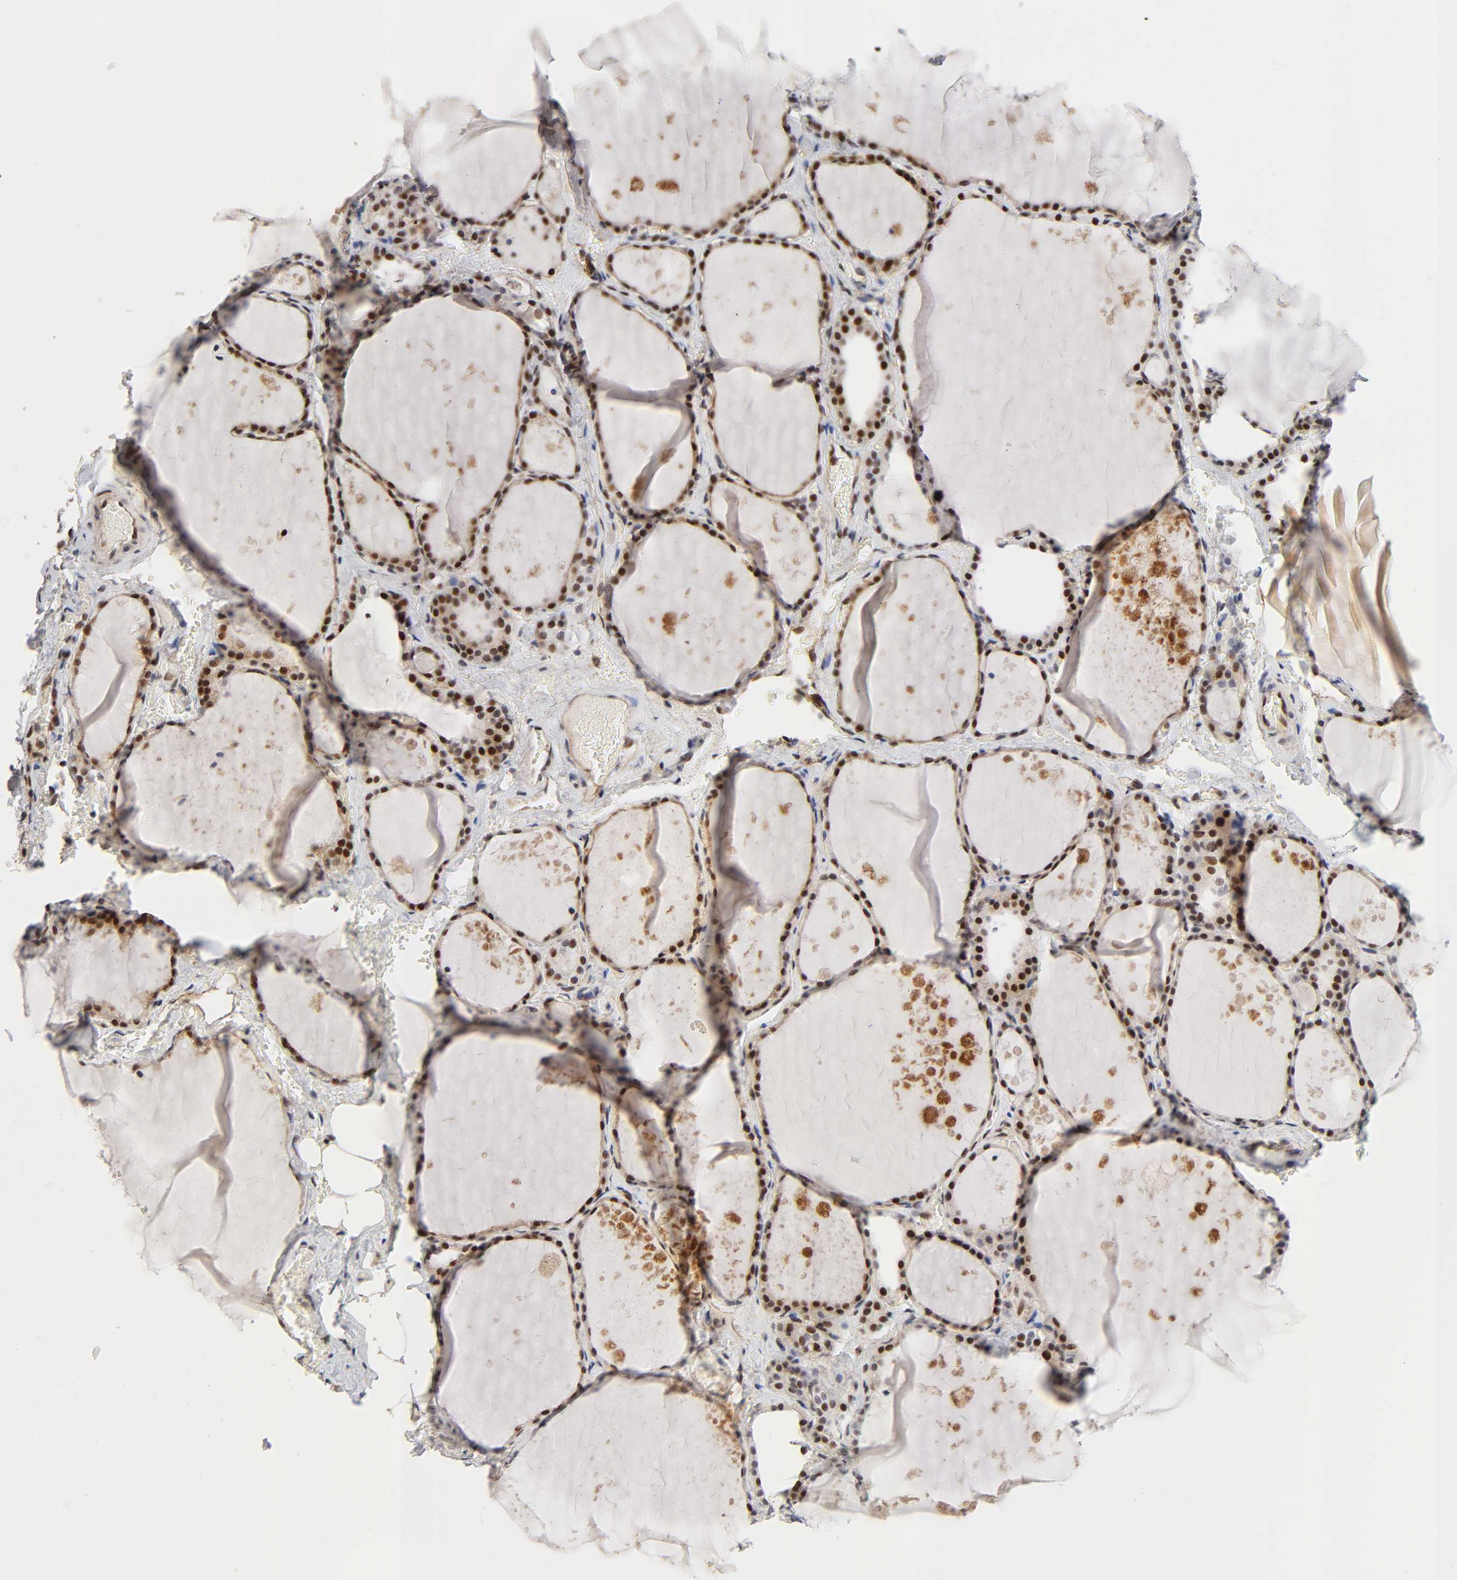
{"staining": {"intensity": "strong", "quantity": ">75%", "location": "nuclear"}, "tissue": "thyroid gland", "cell_type": "Glandular cells", "image_type": "normal", "snomed": [{"axis": "morphology", "description": "Normal tissue, NOS"}, {"axis": "topography", "description": "Thyroid gland"}], "caption": "IHC of benign thyroid gland exhibits high levels of strong nuclear expression in approximately >75% of glandular cells. Using DAB (brown) and hematoxylin (blue) stains, captured at high magnification using brightfield microscopy.", "gene": "STK38", "patient": {"sex": "male", "age": 61}}